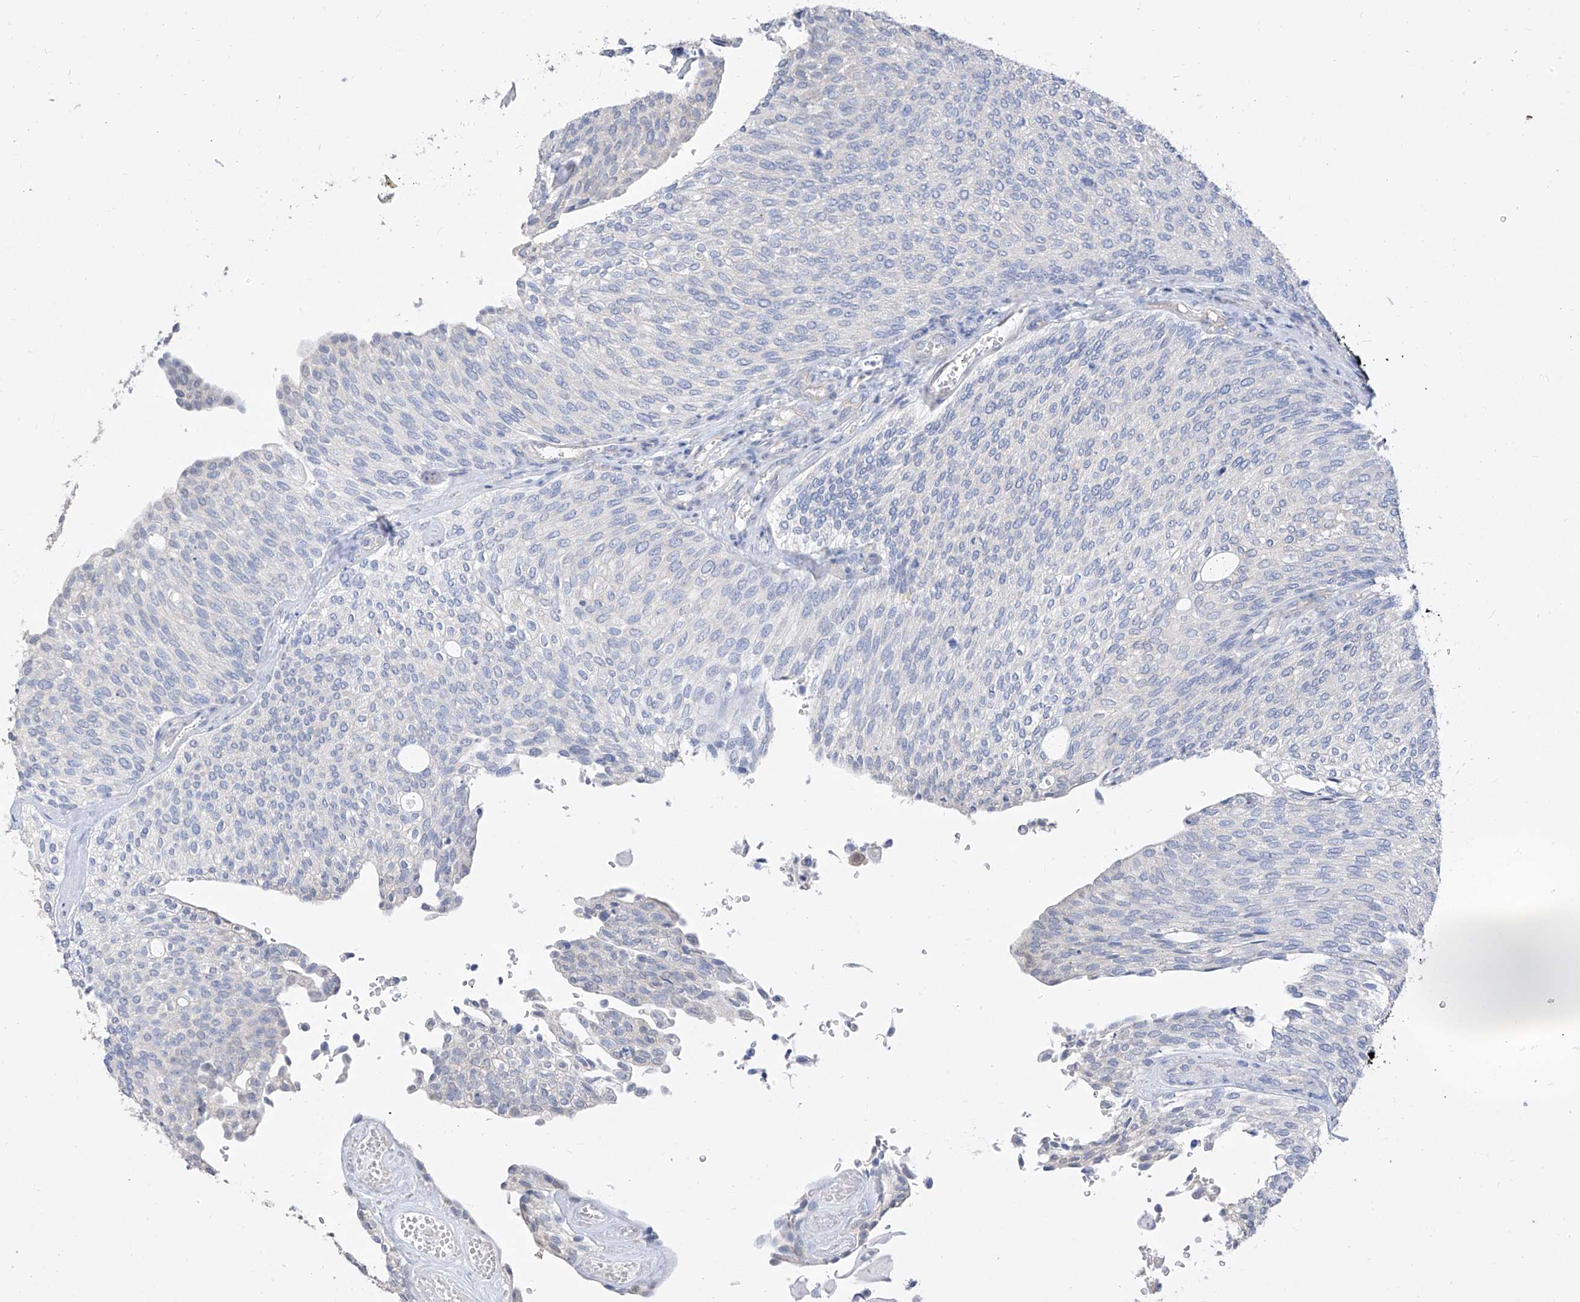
{"staining": {"intensity": "negative", "quantity": "none", "location": "none"}, "tissue": "urothelial cancer", "cell_type": "Tumor cells", "image_type": "cancer", "snomed": [{"axis": "morphology", "description": "Urothelial carcinoma, Low grade"}, {"axis": "topography", "description": "Urinary bladder"}], "caption": "Urothelial cancer was stained to show a protein in brown. There is no significant staining in tumor cells.", "gene": "ZZEF1", "patient": {"sex": "female", "age": 79}}